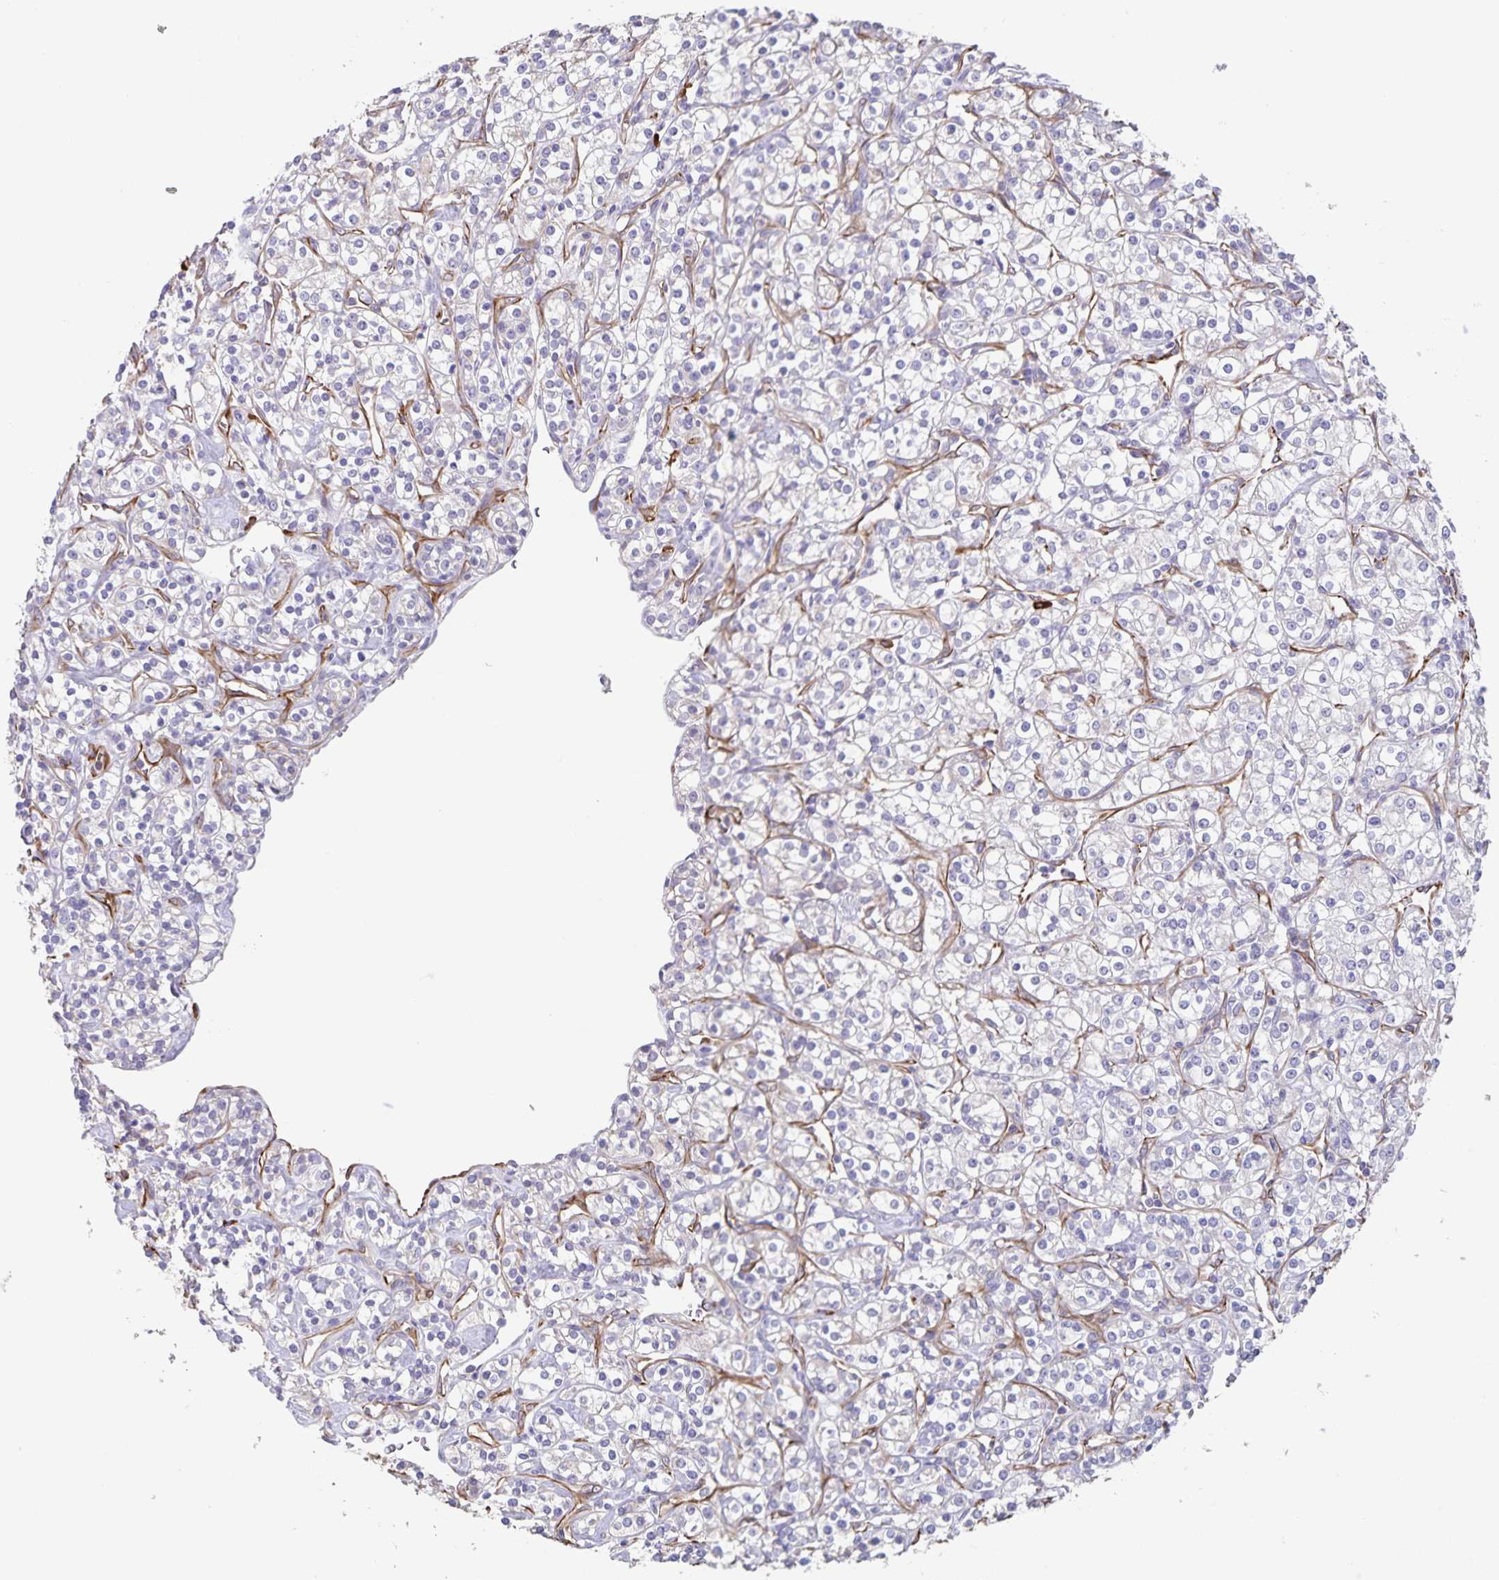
{"staining": {"intensity": "negative", "quantity": "none", "location": "none"}, "tissue": "renal cancer", "cell_type": "Tumor cells", "image_type": "cancer", "snomed": [{"axis": "morphology", "description": "Adenocarcinoma, NOS"}, {"axis": "topography", "description": "Kidney"}], "caption": "Immunohistochemistry histopathology image of neoplastic tissue: renal cancer stained with DAB shows no significant protein positivity in tumor cells.", "gene": "SYNM", "patient": {"sex": "male", "age": 77}}